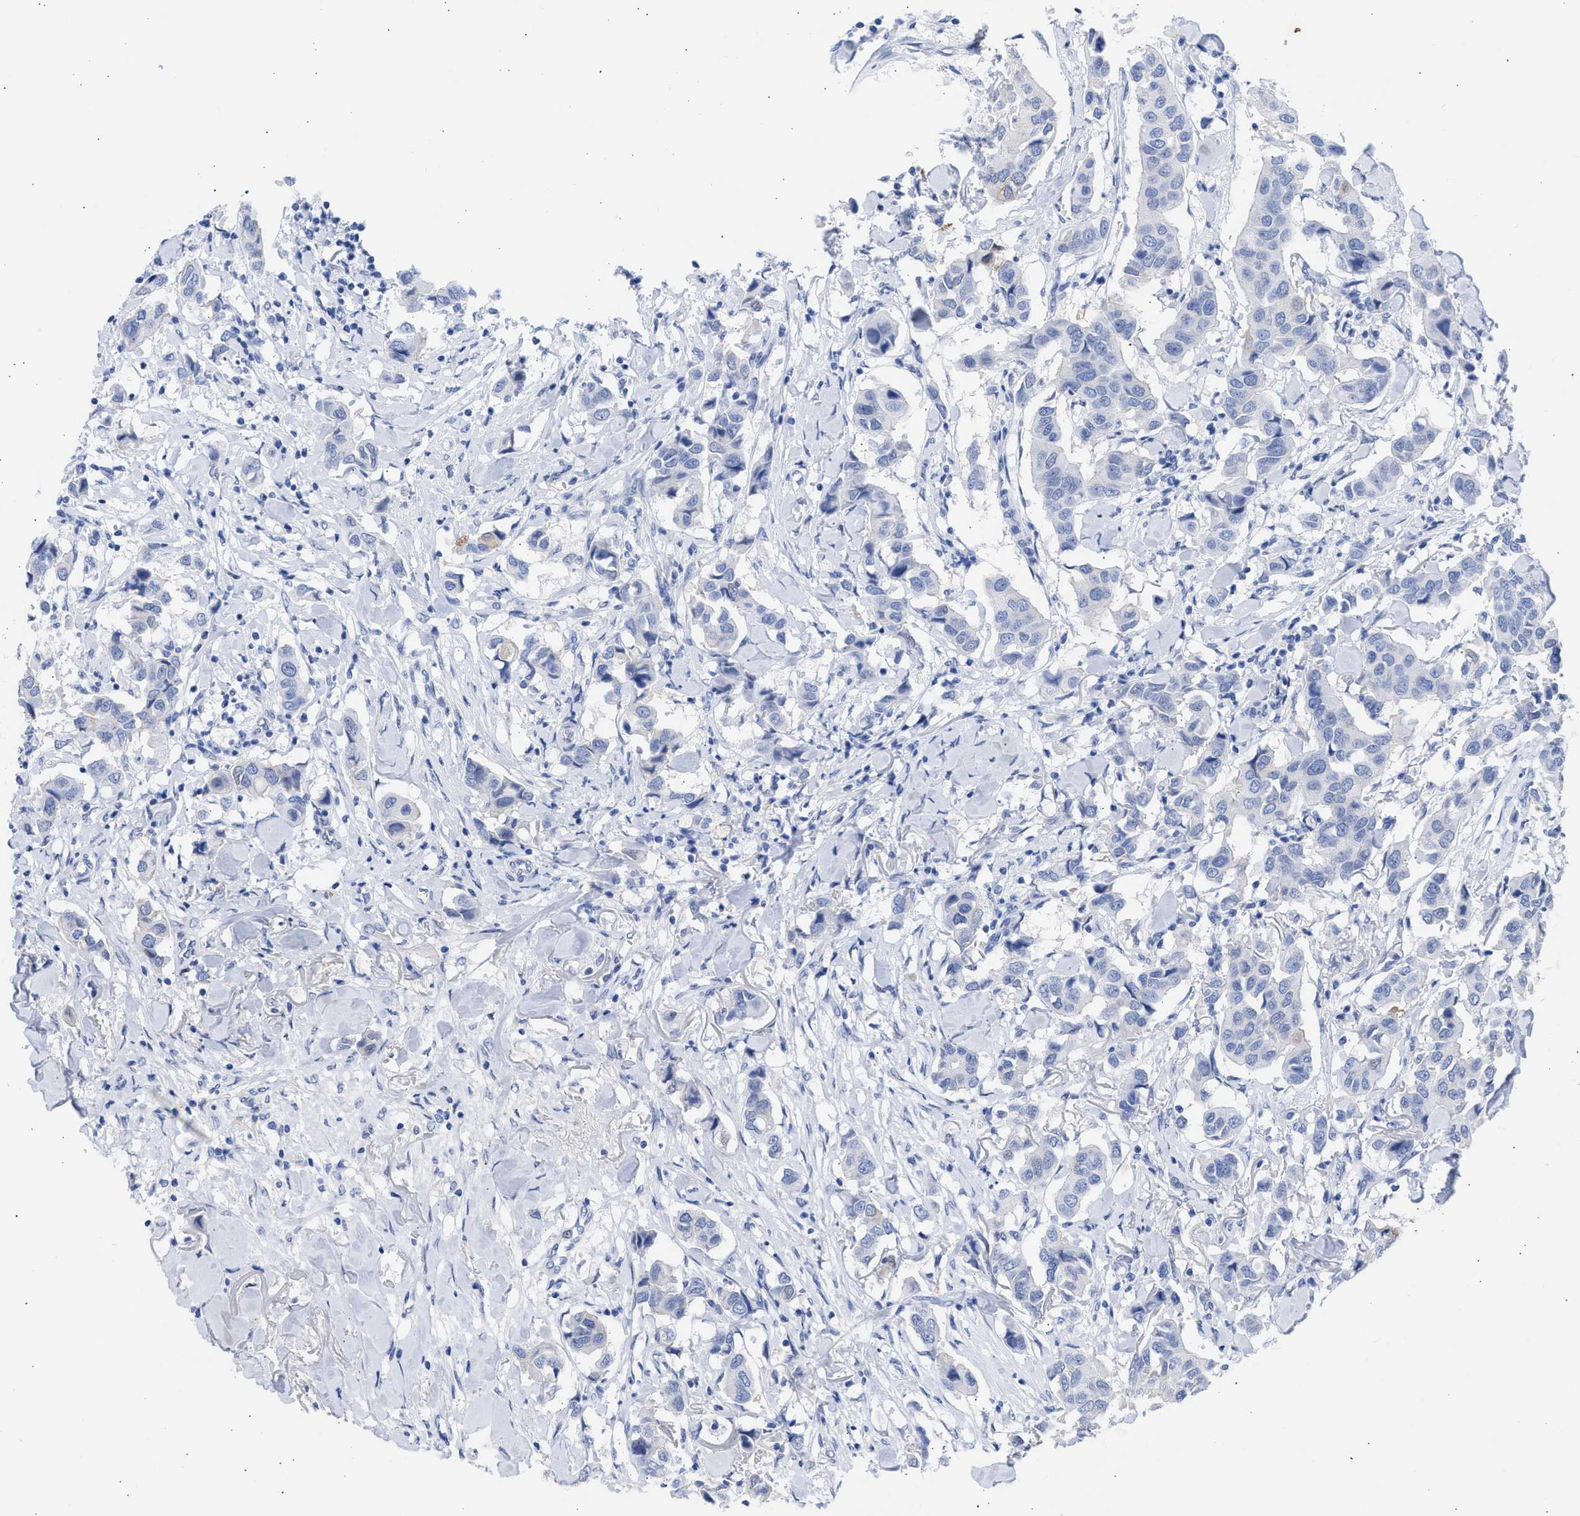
{"staining": {"intensity": "negative", "quantity": "none", "location": "none"}, "tissue": "breast cancer", "cell_type": "Tumor cells", "image_type": "cancer", "snomed": [{"axis": "morphology", "description": "Duct carcinoma"}, {"axis": "topography", "description": "Breast"}], "caption": "High magnification brightfield microscopy of breast cancer stained with DAB (3,3'-diaminobenzidine) (brown) and counterstained with hematoxylin (blue): tumor cells show no significant staining.", "gene": "RSPH1", "patient": {"sex": "female", "age": 80}}